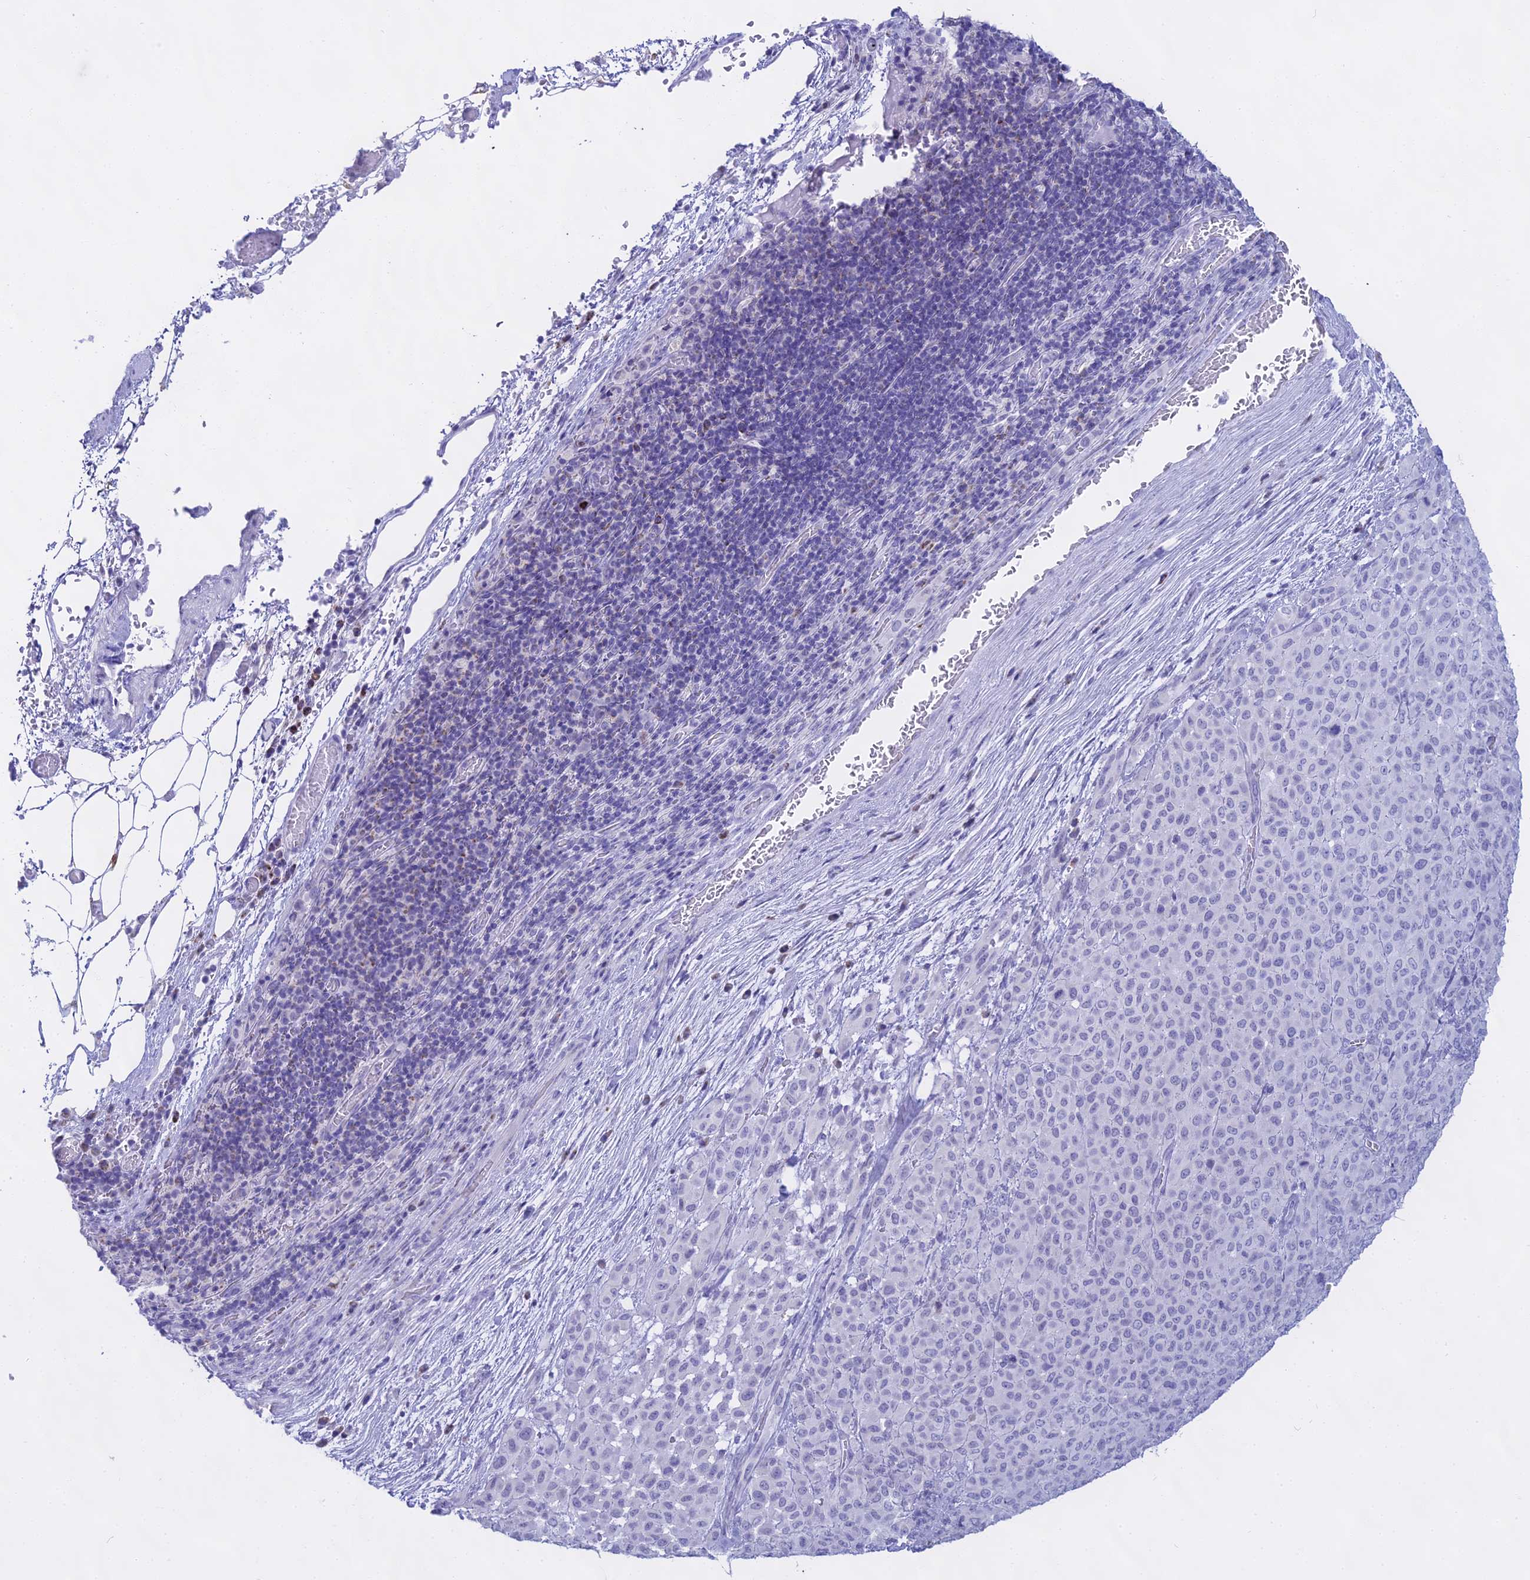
{"staining": {"intensity": "negative", "quantity": "none", "location": "none"}, "tissue": "melanoma", "cell_type": "Tumor cells", "image_type": "cancer", "snomed": [{"axis": "morphology", "description": "Malignant melanoma, Metastatic site"}, {"axis": "topography", "description": "Skin"}], "caption": "This is an immunohistochemistry micrograph of human malignant melanoma (metastatic site). There is no expression in tumor cells.", "gene": "CGB2", "patient": {"sex": "female", "age": 81}}